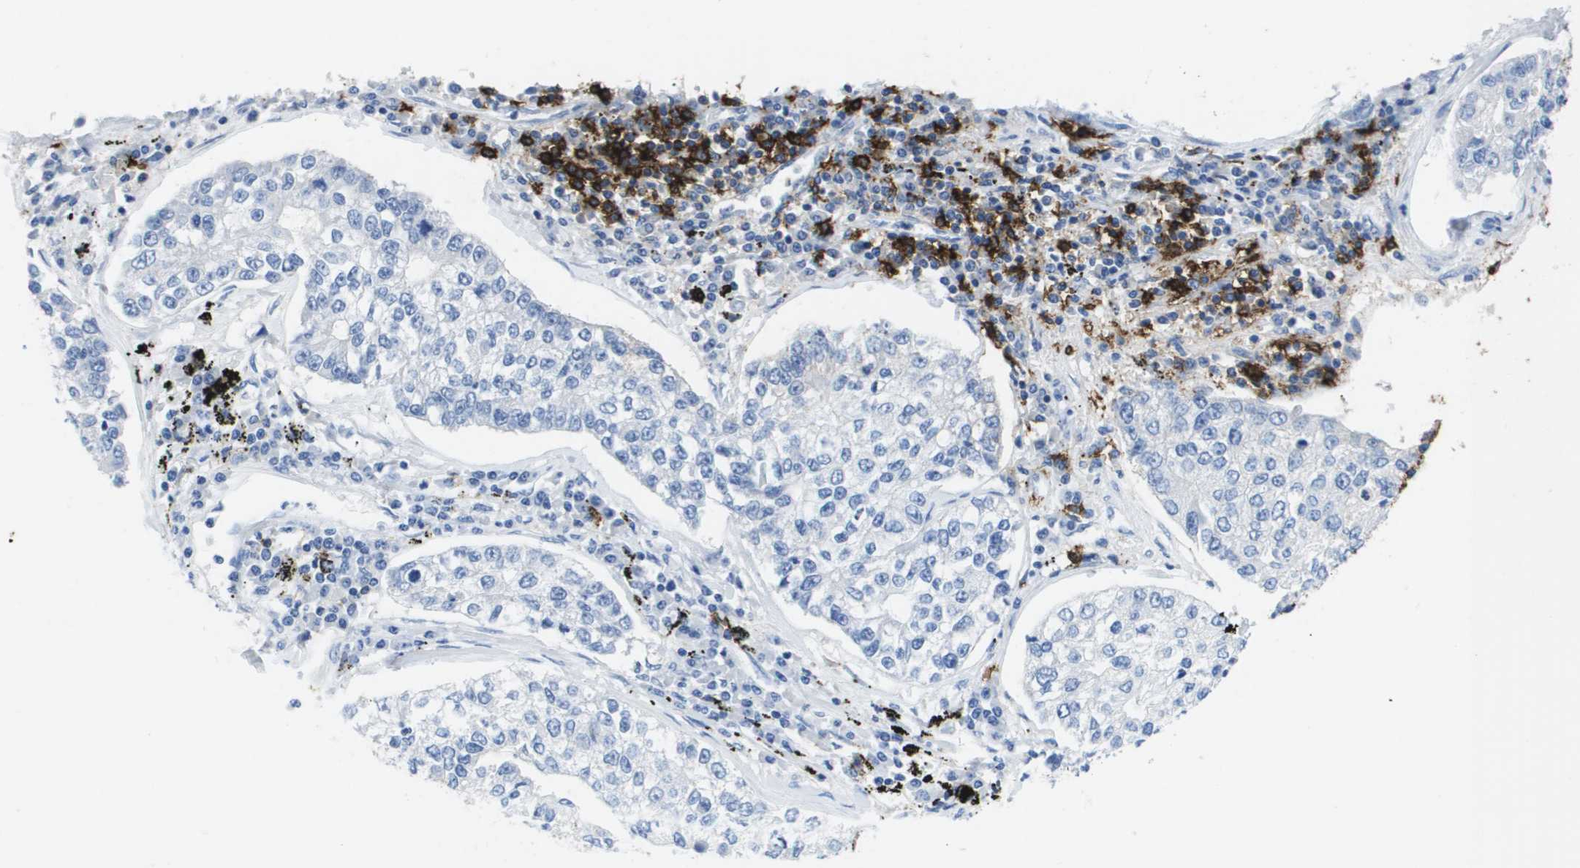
{"staining": {"intensity": "negative", "quantity": "none", "location": "none"}, "tissue": "lung cancer", "cell_type": "Tumor cells", "image_type": "cancer", "snomed": [{"axis": "morphology", "description": "Adenocarcinoma, NOS"}, {"axis": "topography", "description": "Lung"}], "caption": "Tumor cells are negative for protein expression in human lung cancer. Nuclei are stained in blue.", "gene": "MS4A1", "patient": {"sex": "male", "age": 49}}